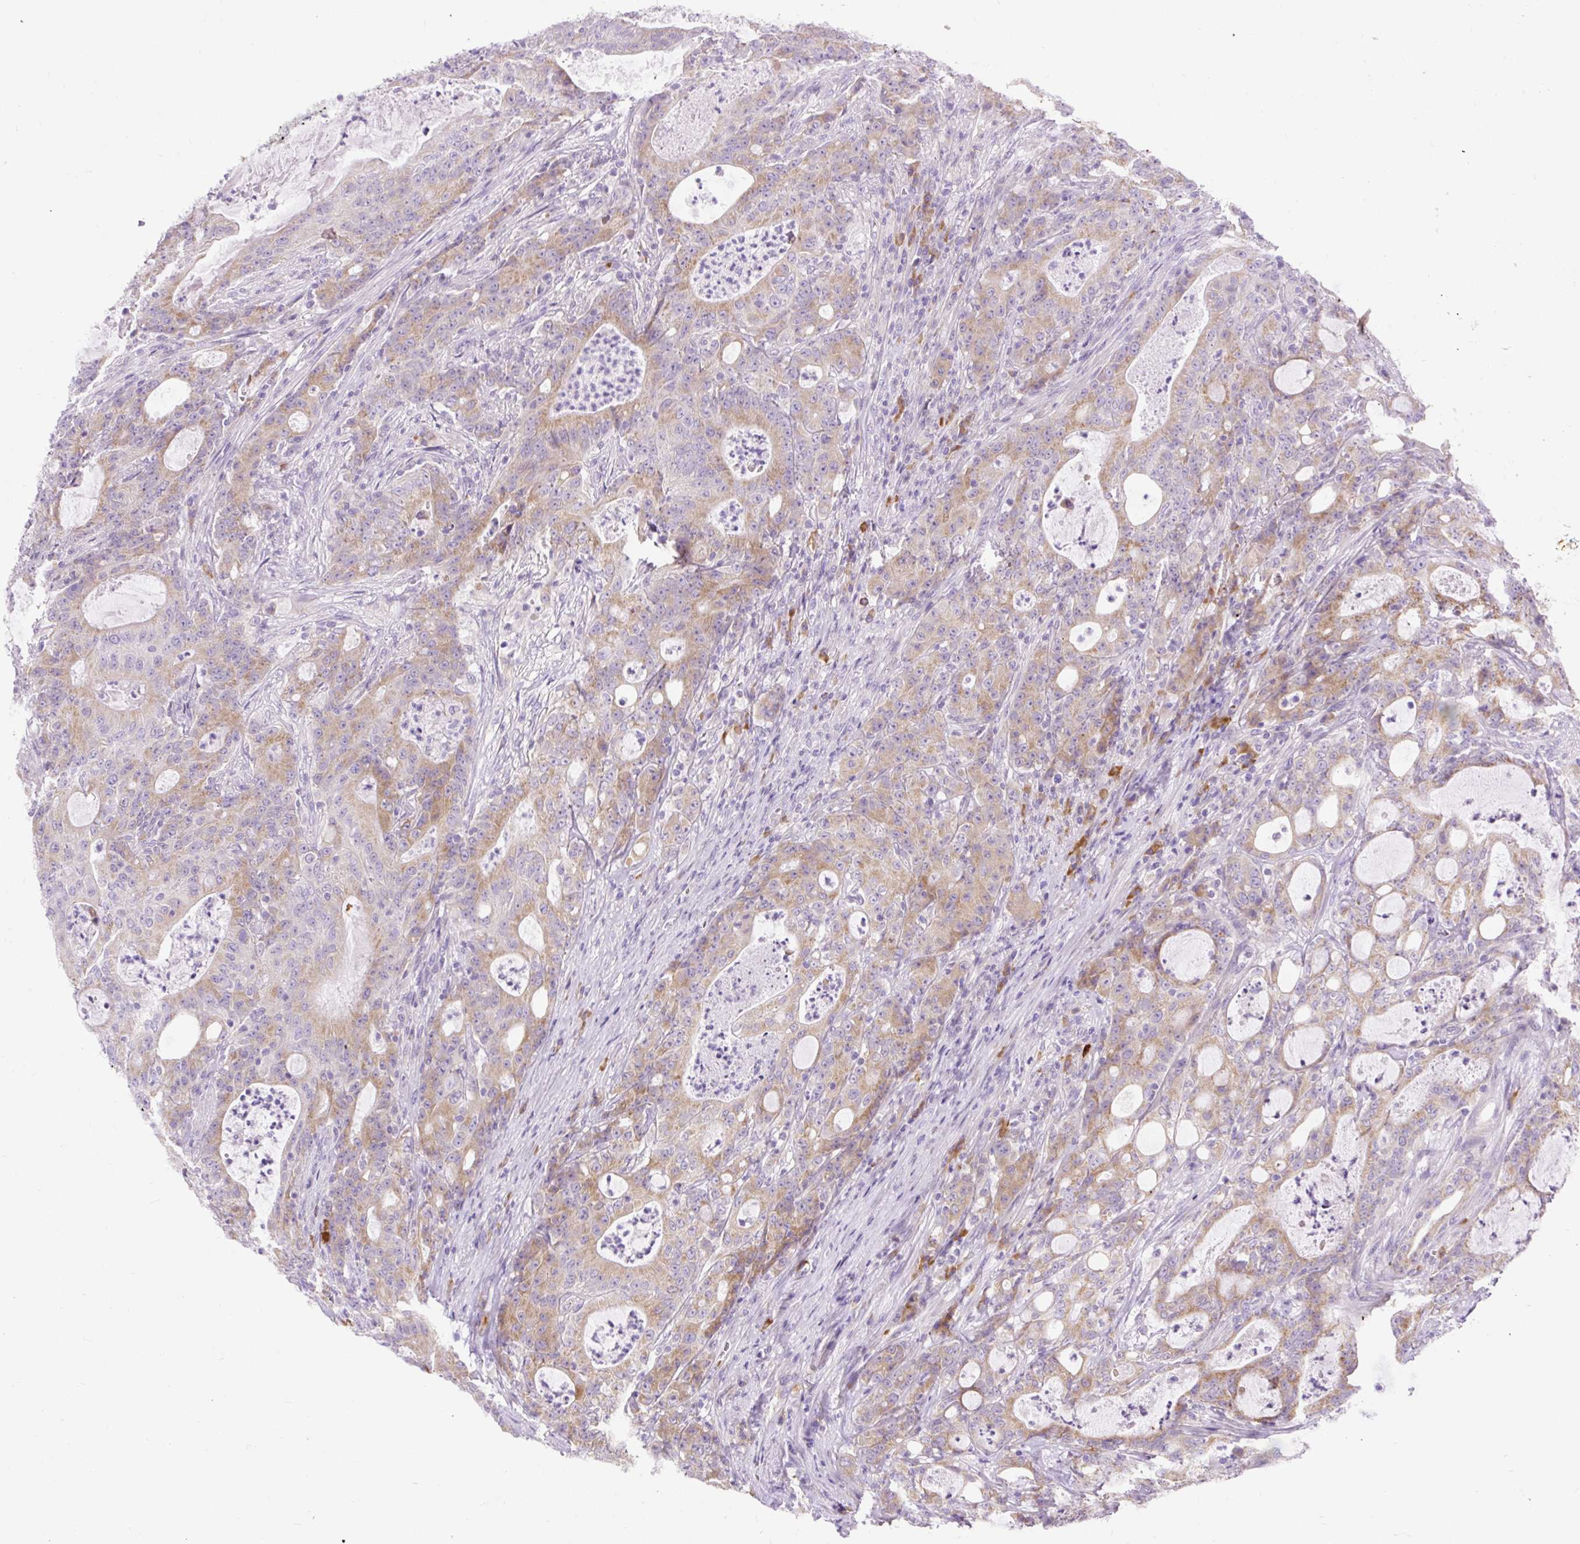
{"staining": {"intensity": "moderate", "quantity": ">75%", "location": "cytoplasmic/membranous"}, "tissue": "colorectal cancer", "cell_type": "Tumor cells", "image_type": "cancer", "snomed": [{"axis": "morphology", "description": "Adenocarcinoma, NOS"}, {"axis": "topography", "description": "Colon"}], "caption": "Protein analysis of colorectal cancer (adenocarcinoma) tissue exhibits moderate cytoplasmic/membranous positivity in approximately >75% of tumor cells.", "gene": "SYBU", "patient": {"sex": "male", "age": 83}}